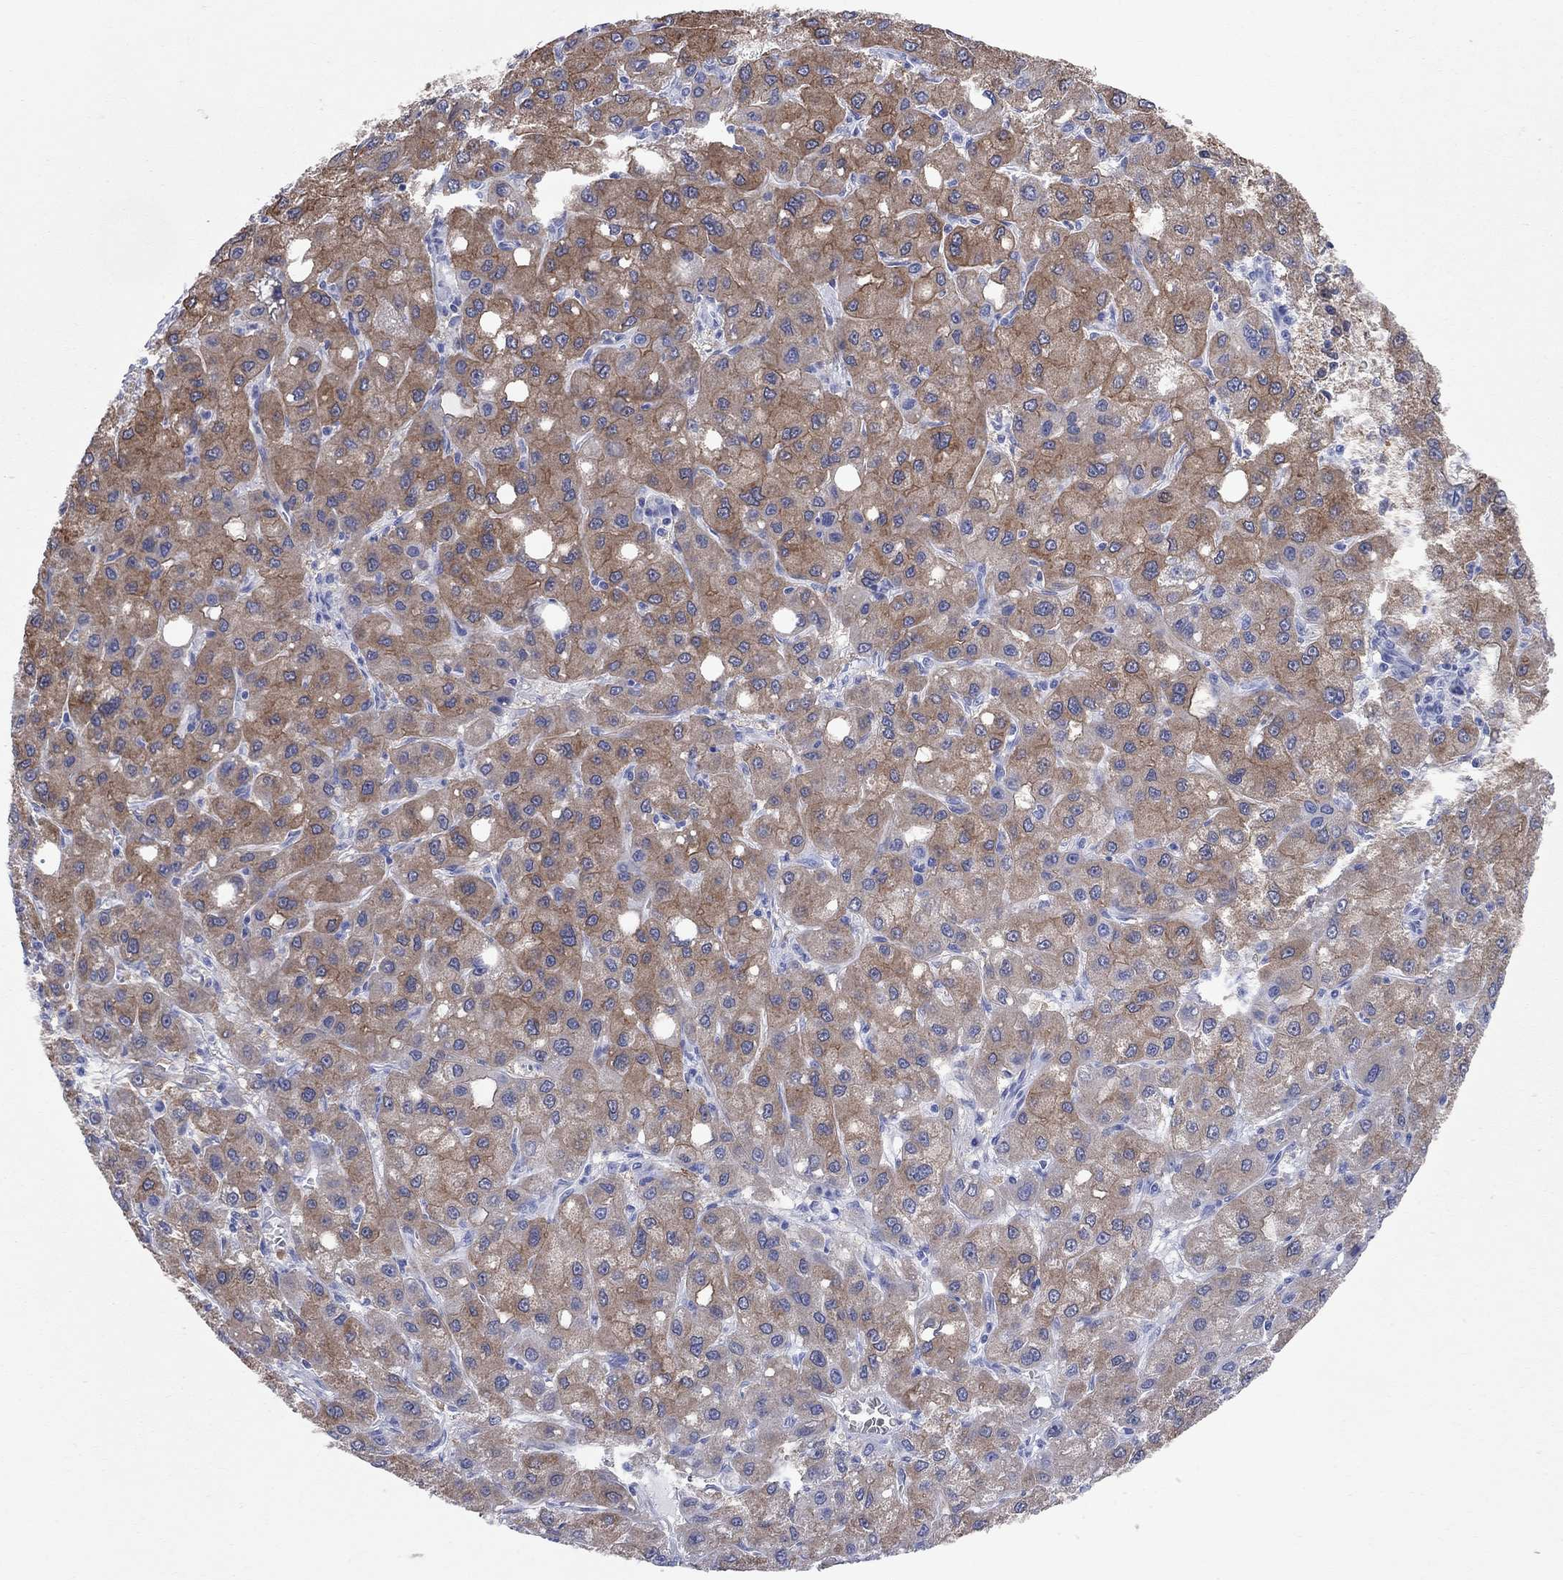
{"staining": {"intensity": "strong", "quantity": ">75%", "location": "cytoplasmic/membranous"}, "tissue": "liver cancer", "cell_type": "Tumor cells", "image_type": "cancer", "snomed": [{"axis": "morphology", "description": "Carcinoma, Hepatocellular, NOS"}, {"axis": "topography", "description": "Liver"}], "caption": "Human liver cancer stained with a protein marker displays strong staining in tumor cells.", "gene": "AOX1", "patient": {"sex": "male", "age": 73}}